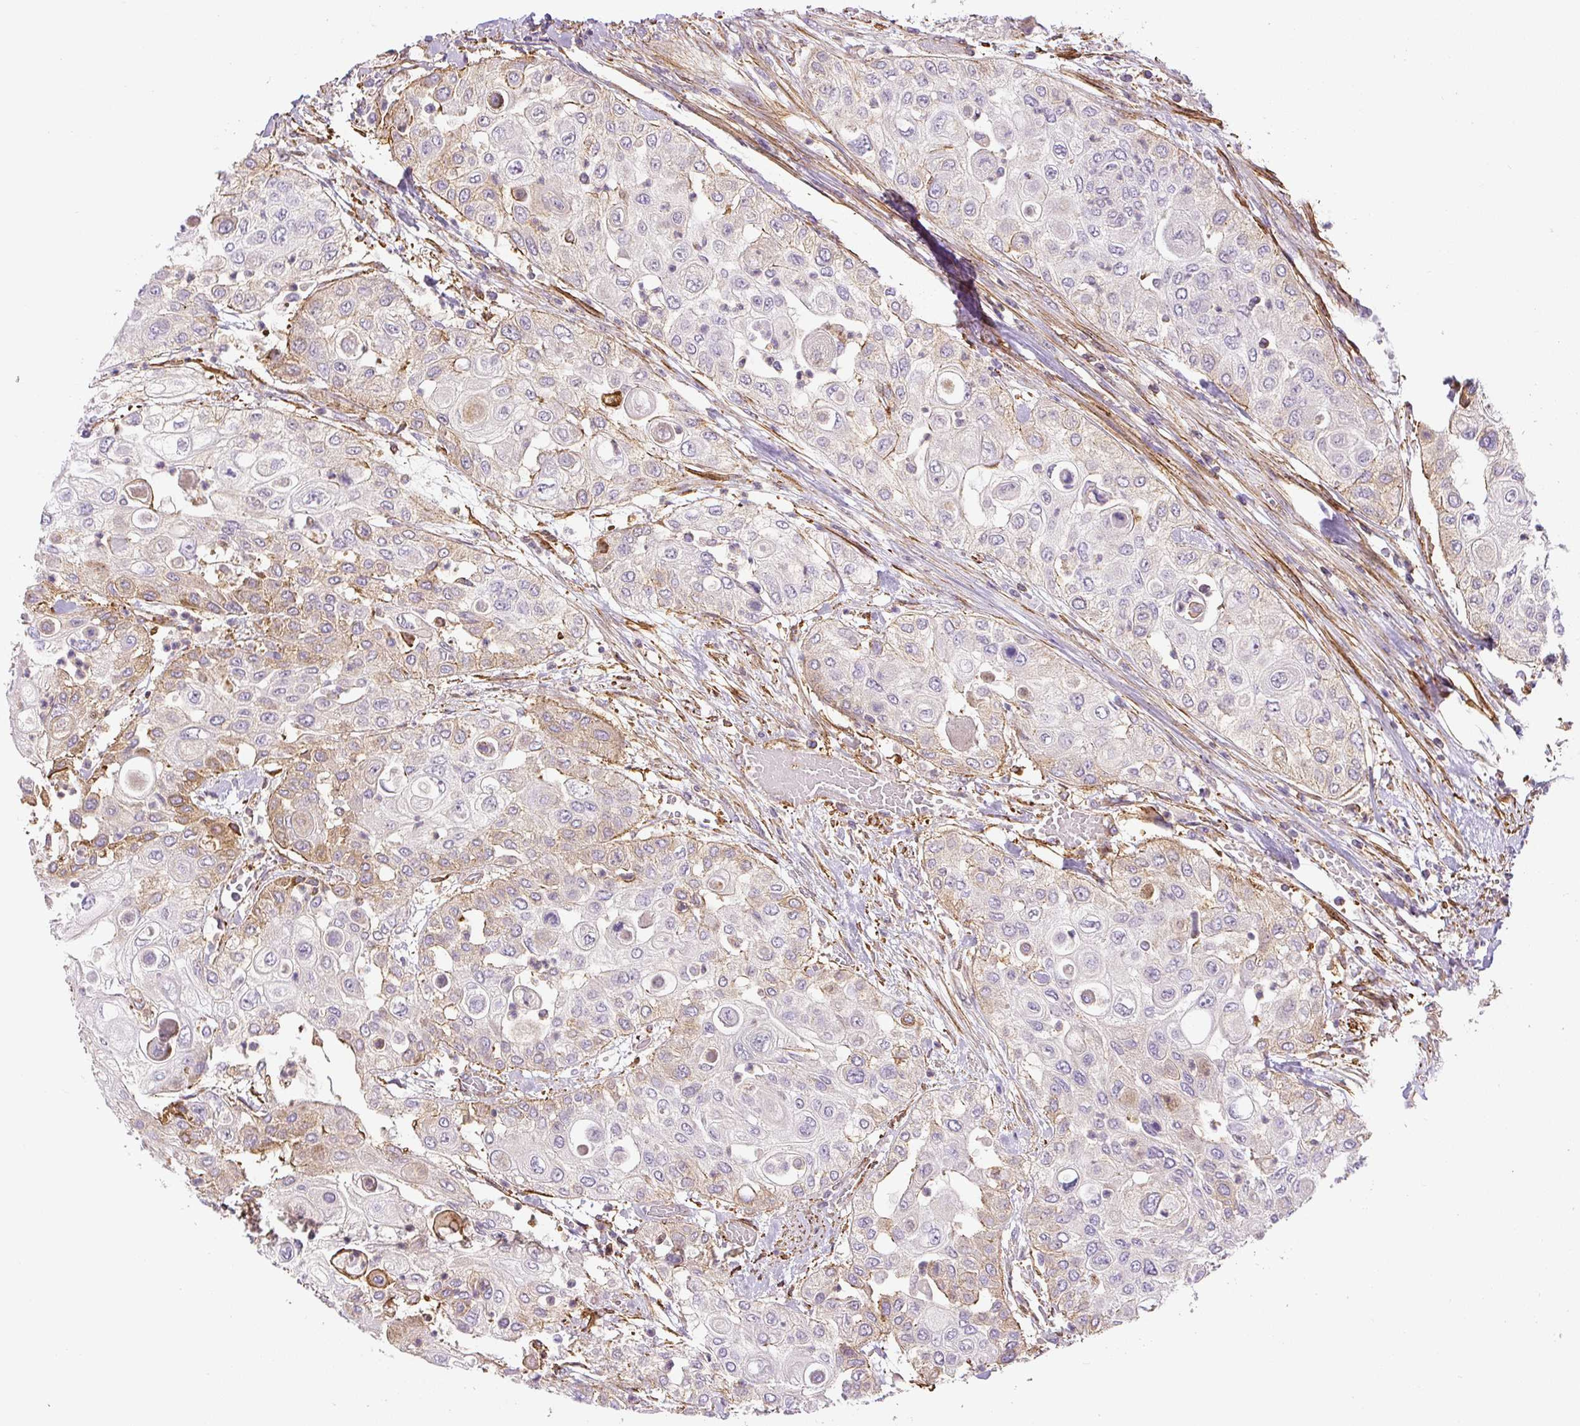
{"staining": {"intensity": "weak", "quantity": "<25%", "location": "cytoplasmic/membranous"}, "tissue": "urothelial cancer", "cell_type": "Tumor cells", "image_type": "cancer", "snomed": [{"axis": "morphology", "description": "Urothelial carcinoma, High grade"}, {"axis": "topography", "description": "Urinary bladder"}], "caption": "Urothelial cancer was stained to show a protein in brown. There is no significant expression in tumor cells.", "gene": "MYL12A", "patient": {"sex": "female", "age": 79}}